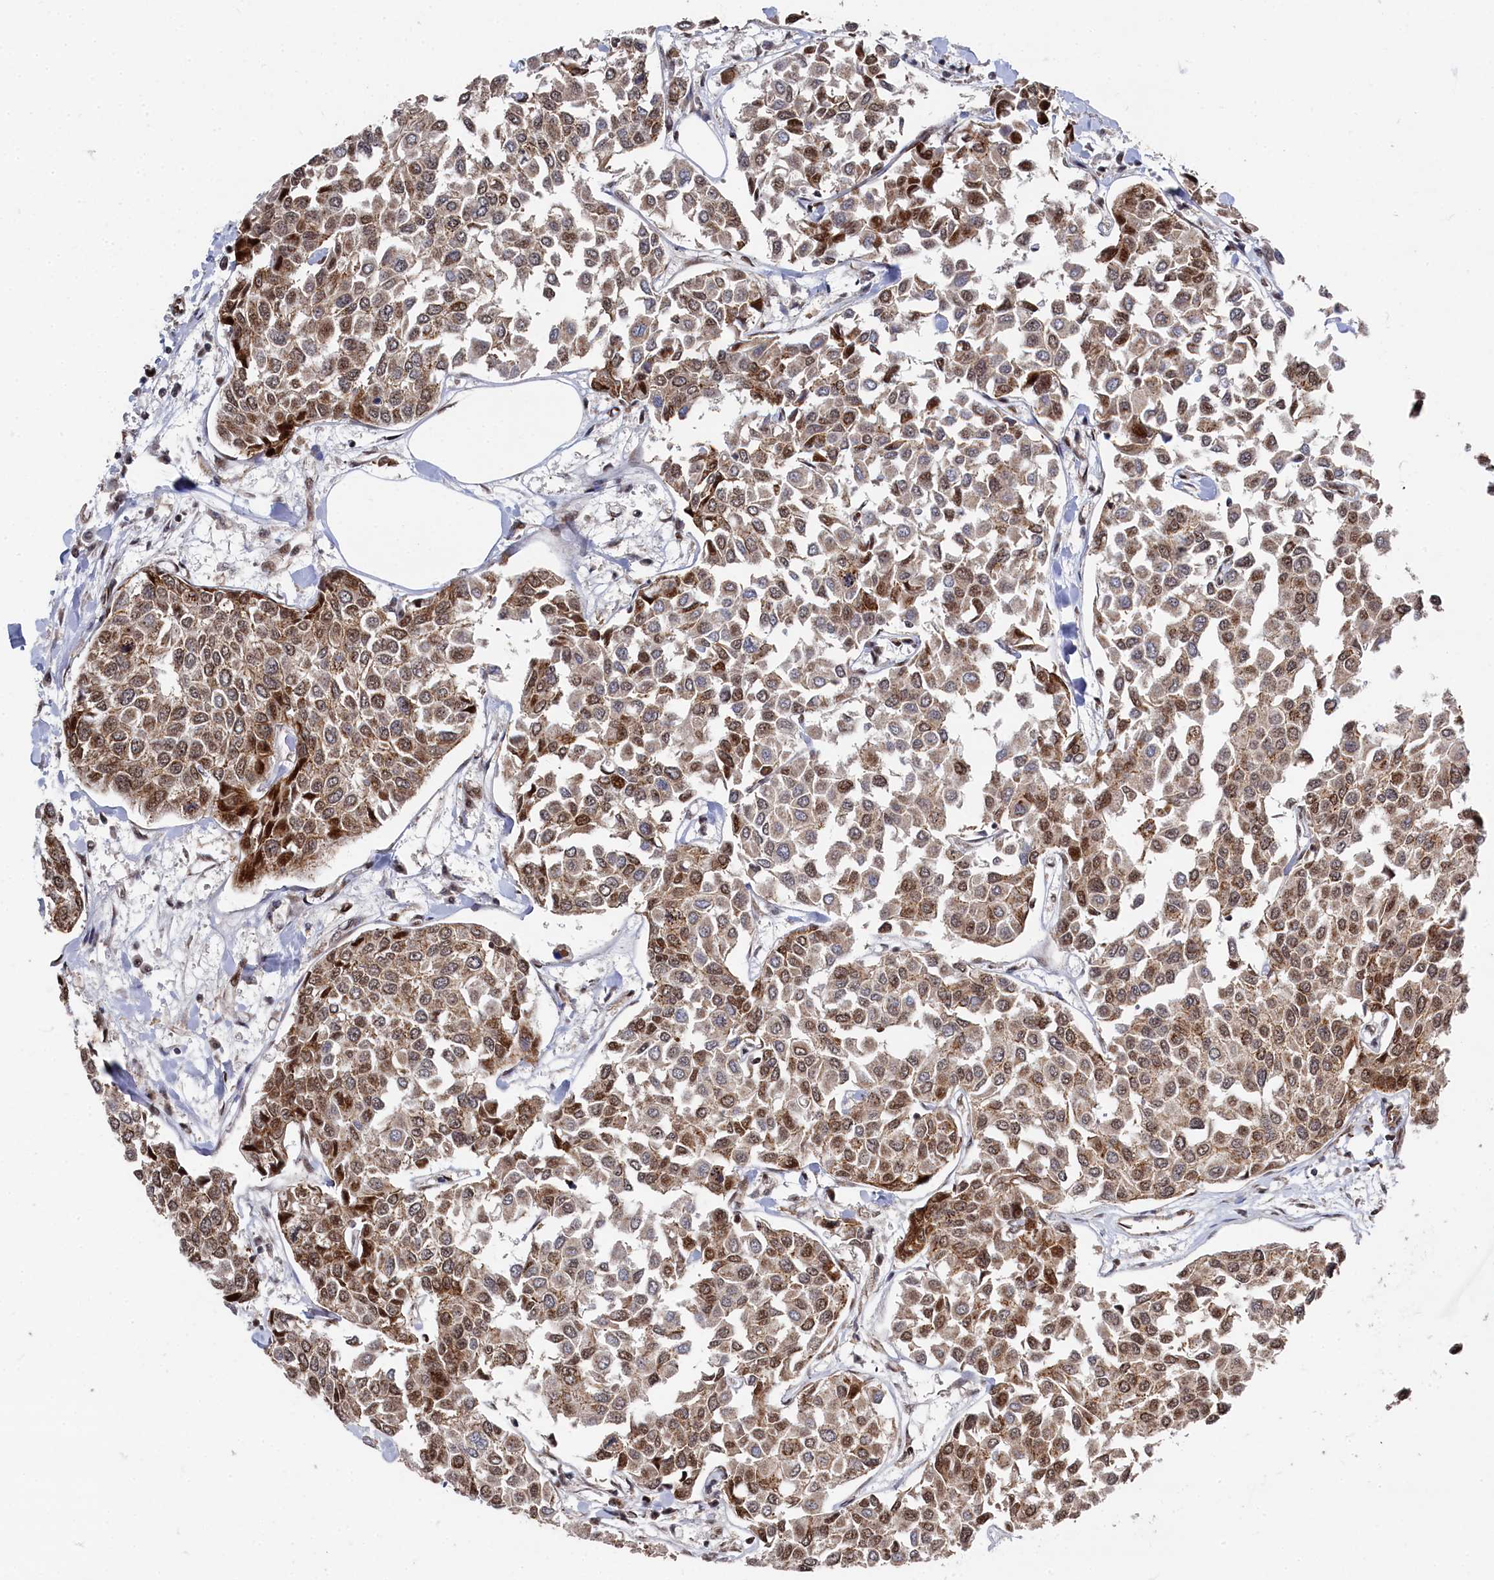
{"staining": {"intensity": "moderate", "quantity": ">75%", "location": "cytoplasmic/membranous,nuclear"}, "tissue": "breast cancer", "cell_type": "Tumor cells", "image_type": "cancer", "snomed": [{"axis": "morphology", "description": "Duct carcinoma"}, {"axis": "topography", "description": "Breast"}], "caption": "An immunohistochemistry (IHC) histopathology image of neoplastic tissue is shown. Protein staining in brown shows moderate cytoplasmic/membranous and nuclear positivity in breast cancer (intraductal carcinoma) within tumor cells.", "gene": "BUB3", "patient": {"sex": "female", "age": 55}}